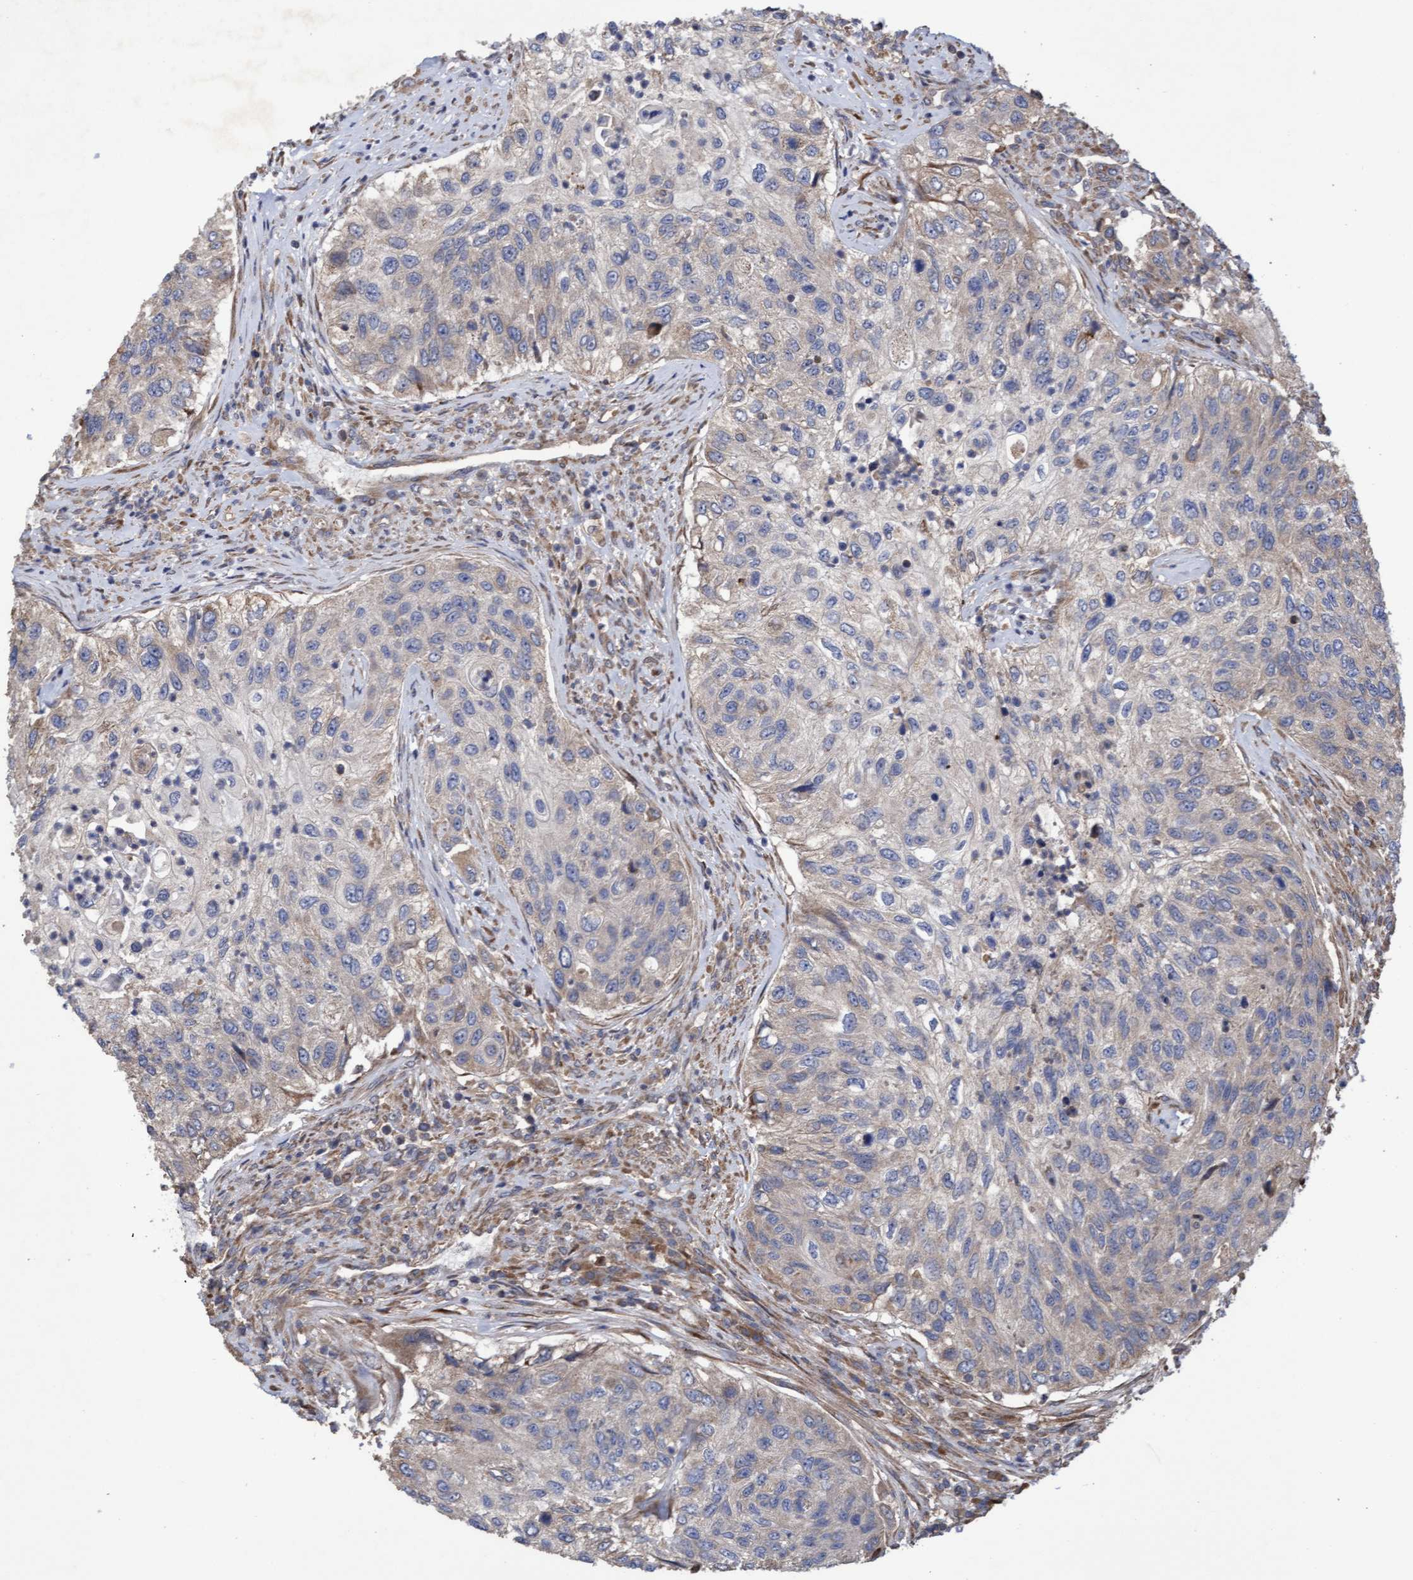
{"staining": {"intensity": "weak", "quantity": "<25%", "location": "cytoplasmic/membranous"}, "tissue": "urothelial cancer", "cell_type": "Tumor cells", "image_type": "cancer", "snomed": [{"axis": "morphology", "description": "Urothelial carcinoma, High grade"}, {"axis": "topography", "description": "Urinary bladder"}], "caption": "Micrograph shows no significant protein expression in tumor cells of high-grade urothelial carcinoma.", "gene": "ELP5", "patient": {"sex": "female", "age": 60}}